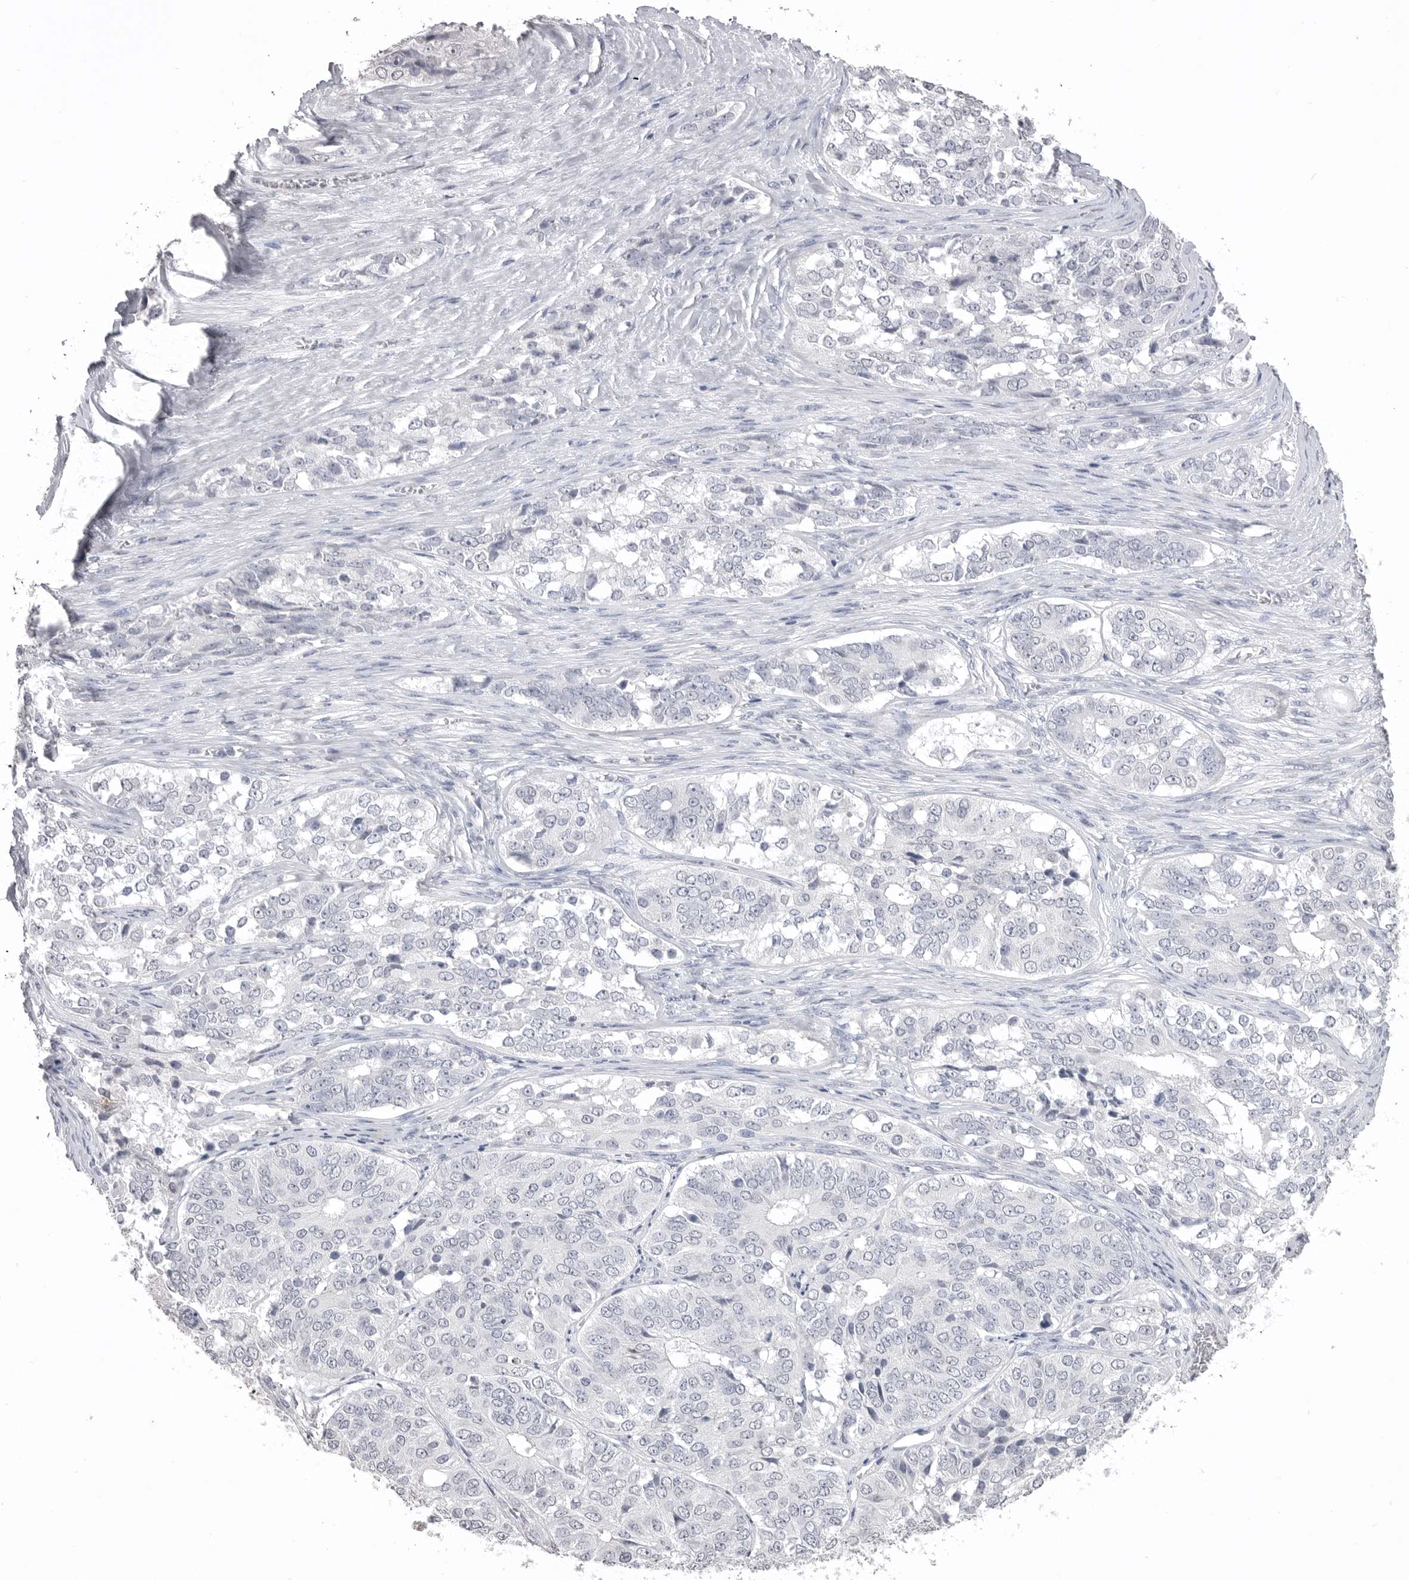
{"staining": {"intensity": "negative", "quantity": "none", "location": "none"}, "tissue": "ovarian cancer", "cell_type": "Tumor cells", "image_type": "cancer", "snomed": [{"axis": "morphology", "description": "Carcinoma, endometroid"}, {"axis": "topography", "description": "Ovary"}], "caption": "An immunohistochemistry image of ovarian endometroid carcinoma is shown. There is no staining in tumor cells of ovarian endometroid carcinoma.", "gene": "ICAM5", "patient": {"sex": "female", "age": 51}}